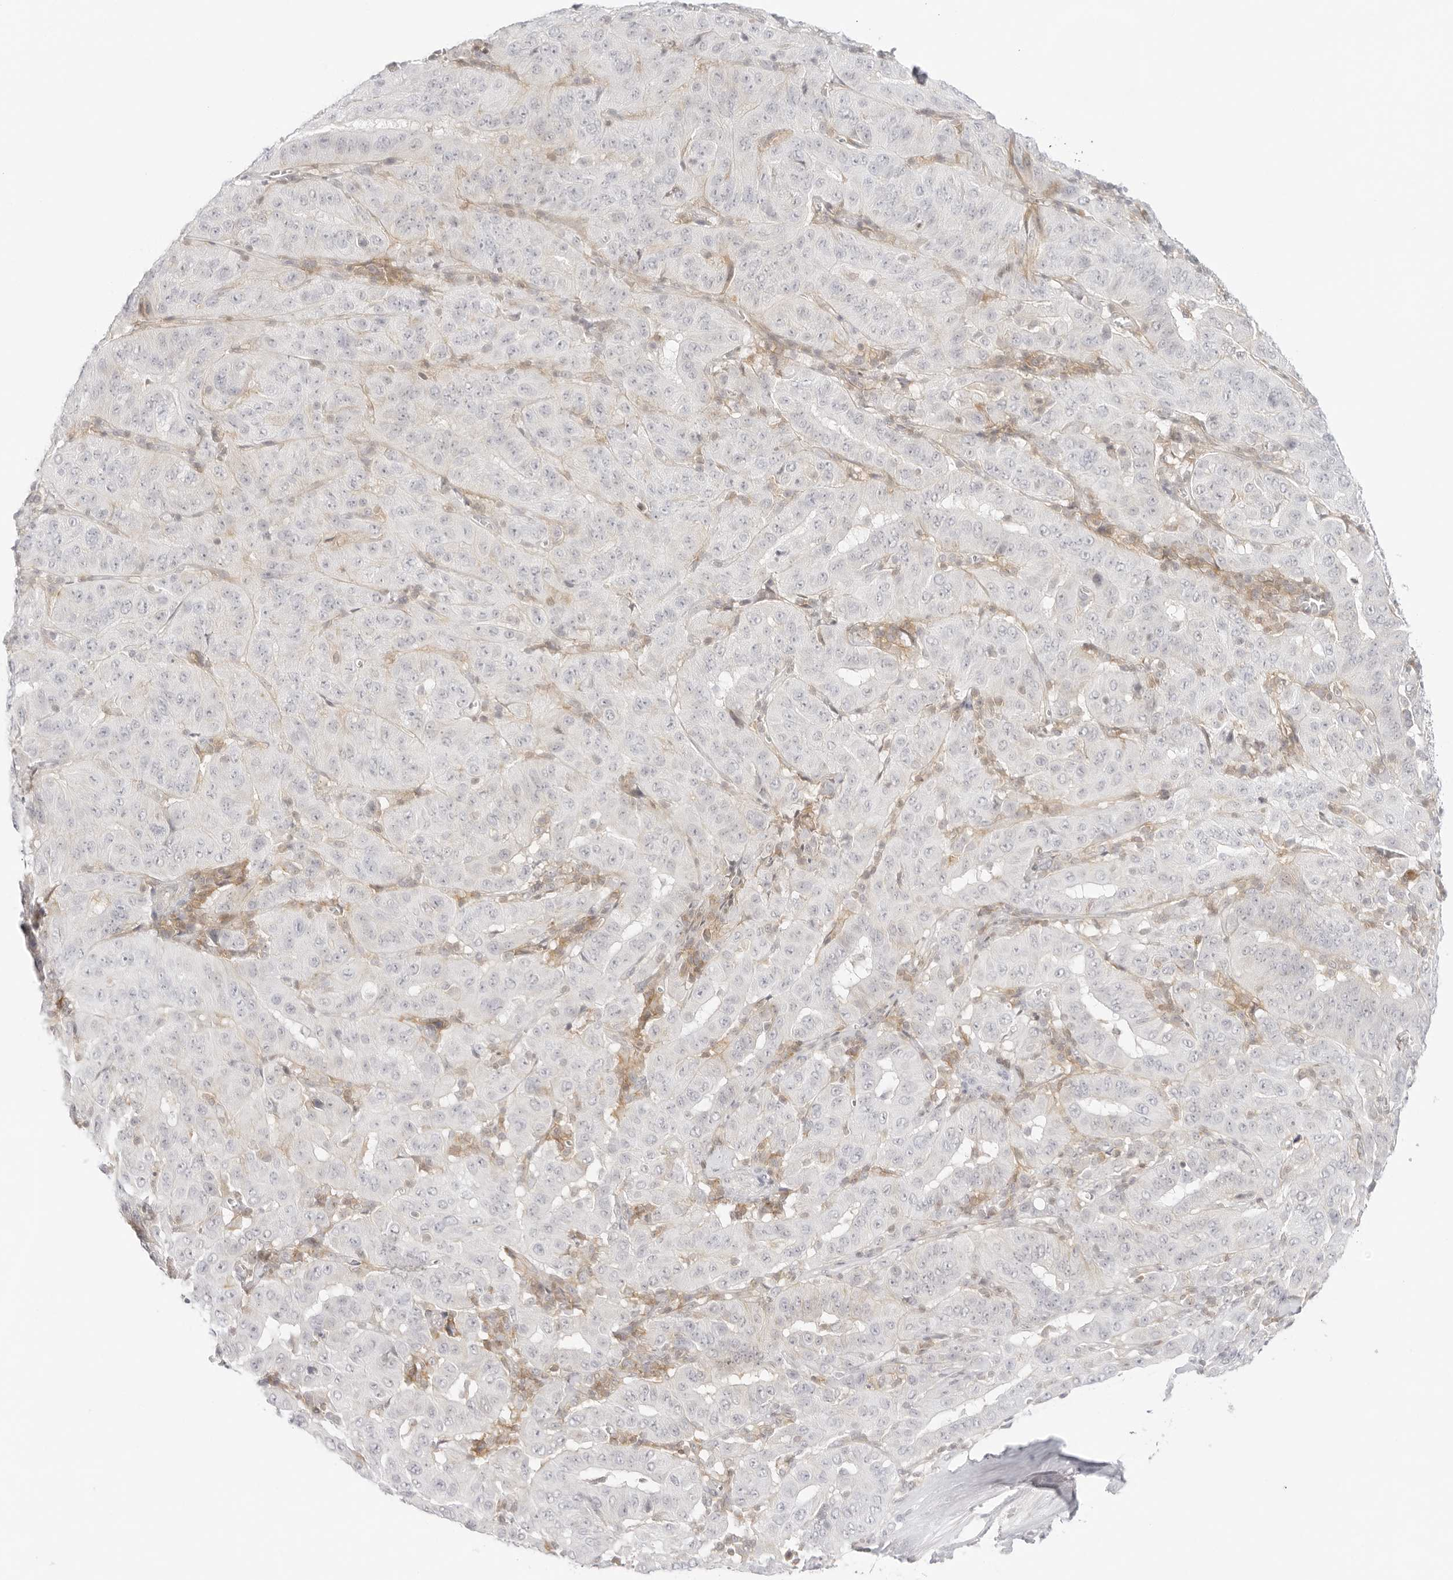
{"staining": {"intensity": "negative", "quantity": "none", "location": "none"}, "tissue": "pancreatic cancer", "cell_type": "Tumor cells", "image_type": "cancer", "snomed": [{"axis": "morphology", "description": "Adenocarcinoma, NOS"}, {"axis": "topography", "description": "Pancreas"}], "caption": "IHC histopathology image of neoplastic tissue: human pancreatic adenocarcinoma stained with DAB displays no significant protein positivity in tumor cells.", "gene": "TNFRSF14", "patient": {"sex": "male", "age": 63}}